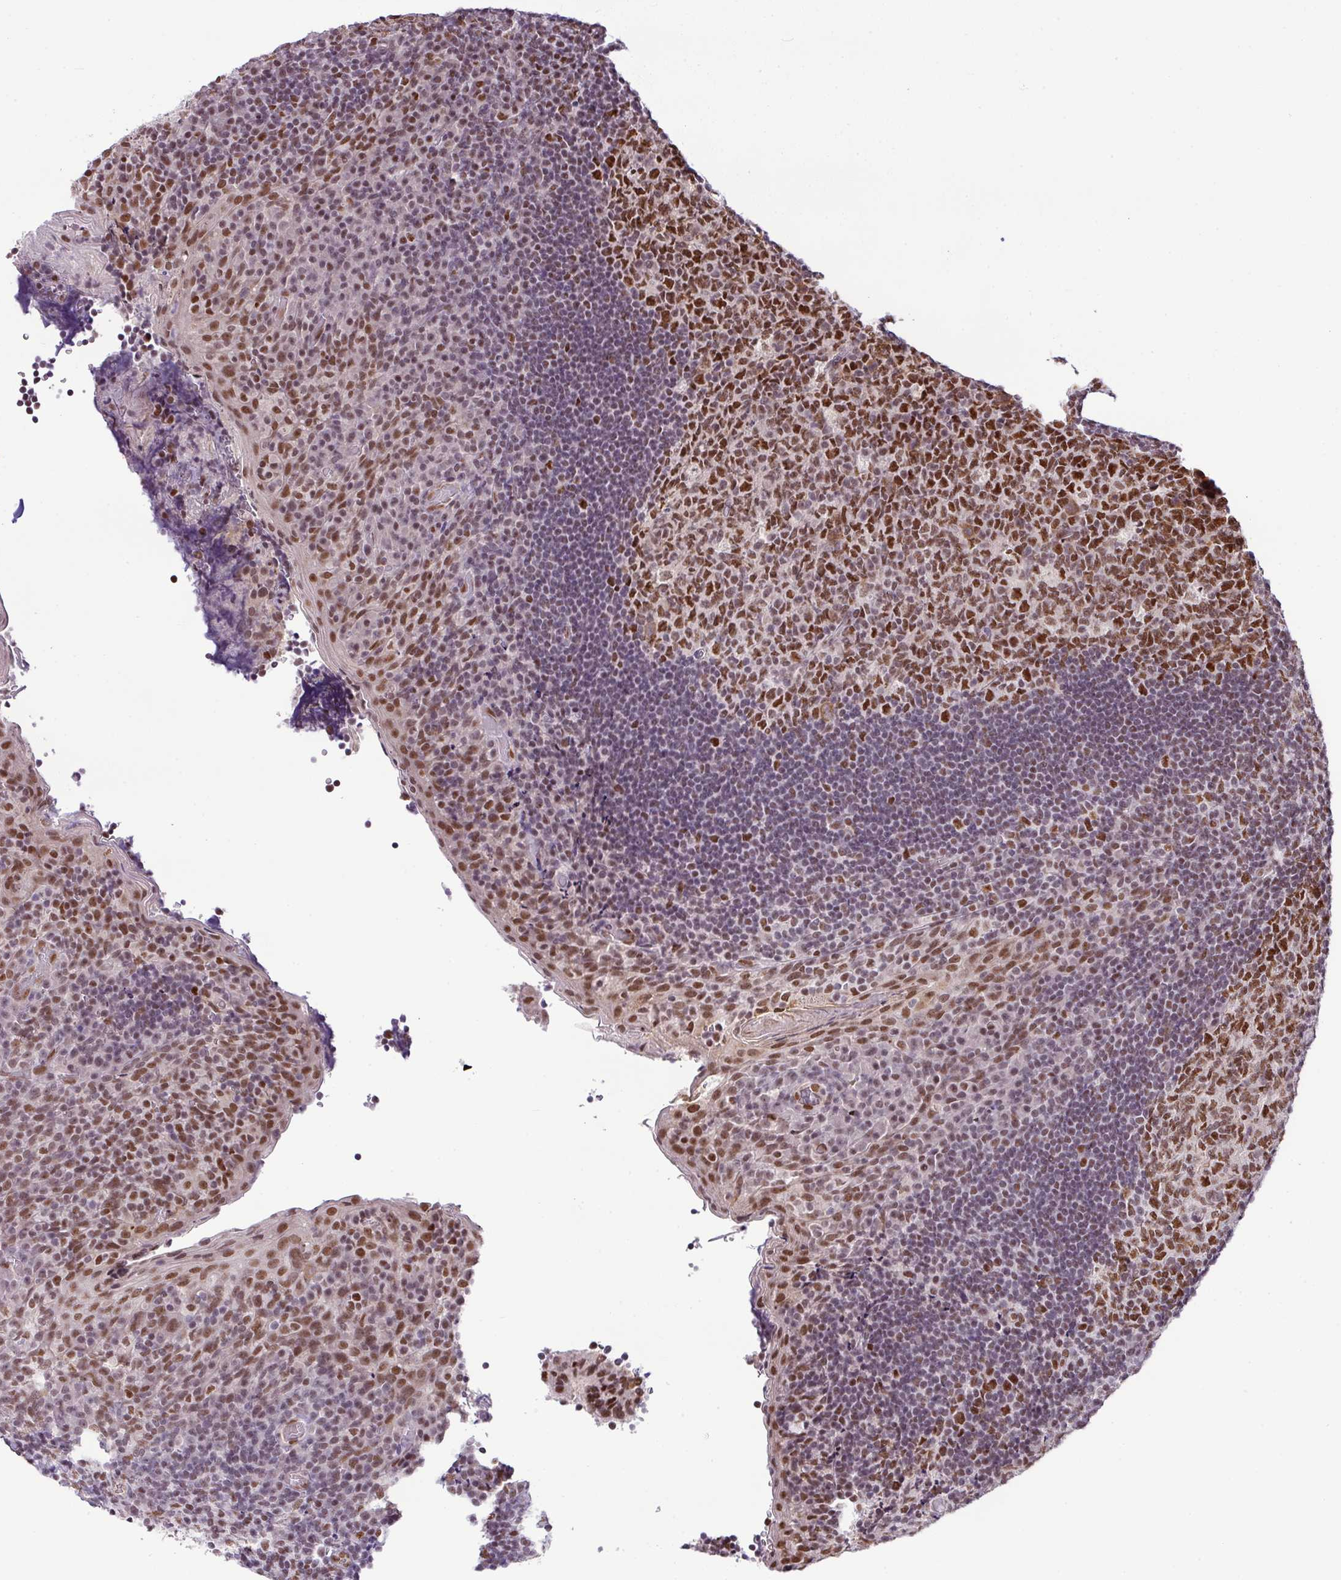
{"staining": {"intensity": "moderate", "quantity": ">75%", "location": "nuclear"}, "tissue": "tonsil", "cell_type": "Germinal center cells", "image_type": "normal", "snomed": [{"axis": "morphology", "description": "Normal tissue, NOS"}, {"axis": "topography", "description": "Tonsil"}], "caption": "A micrograph of tonsil stained for a protein shows moderate nuclear brown staining in germinal center cells.", "gene": "PGAP4", "patient": {"sex": "male", "age": 17}}